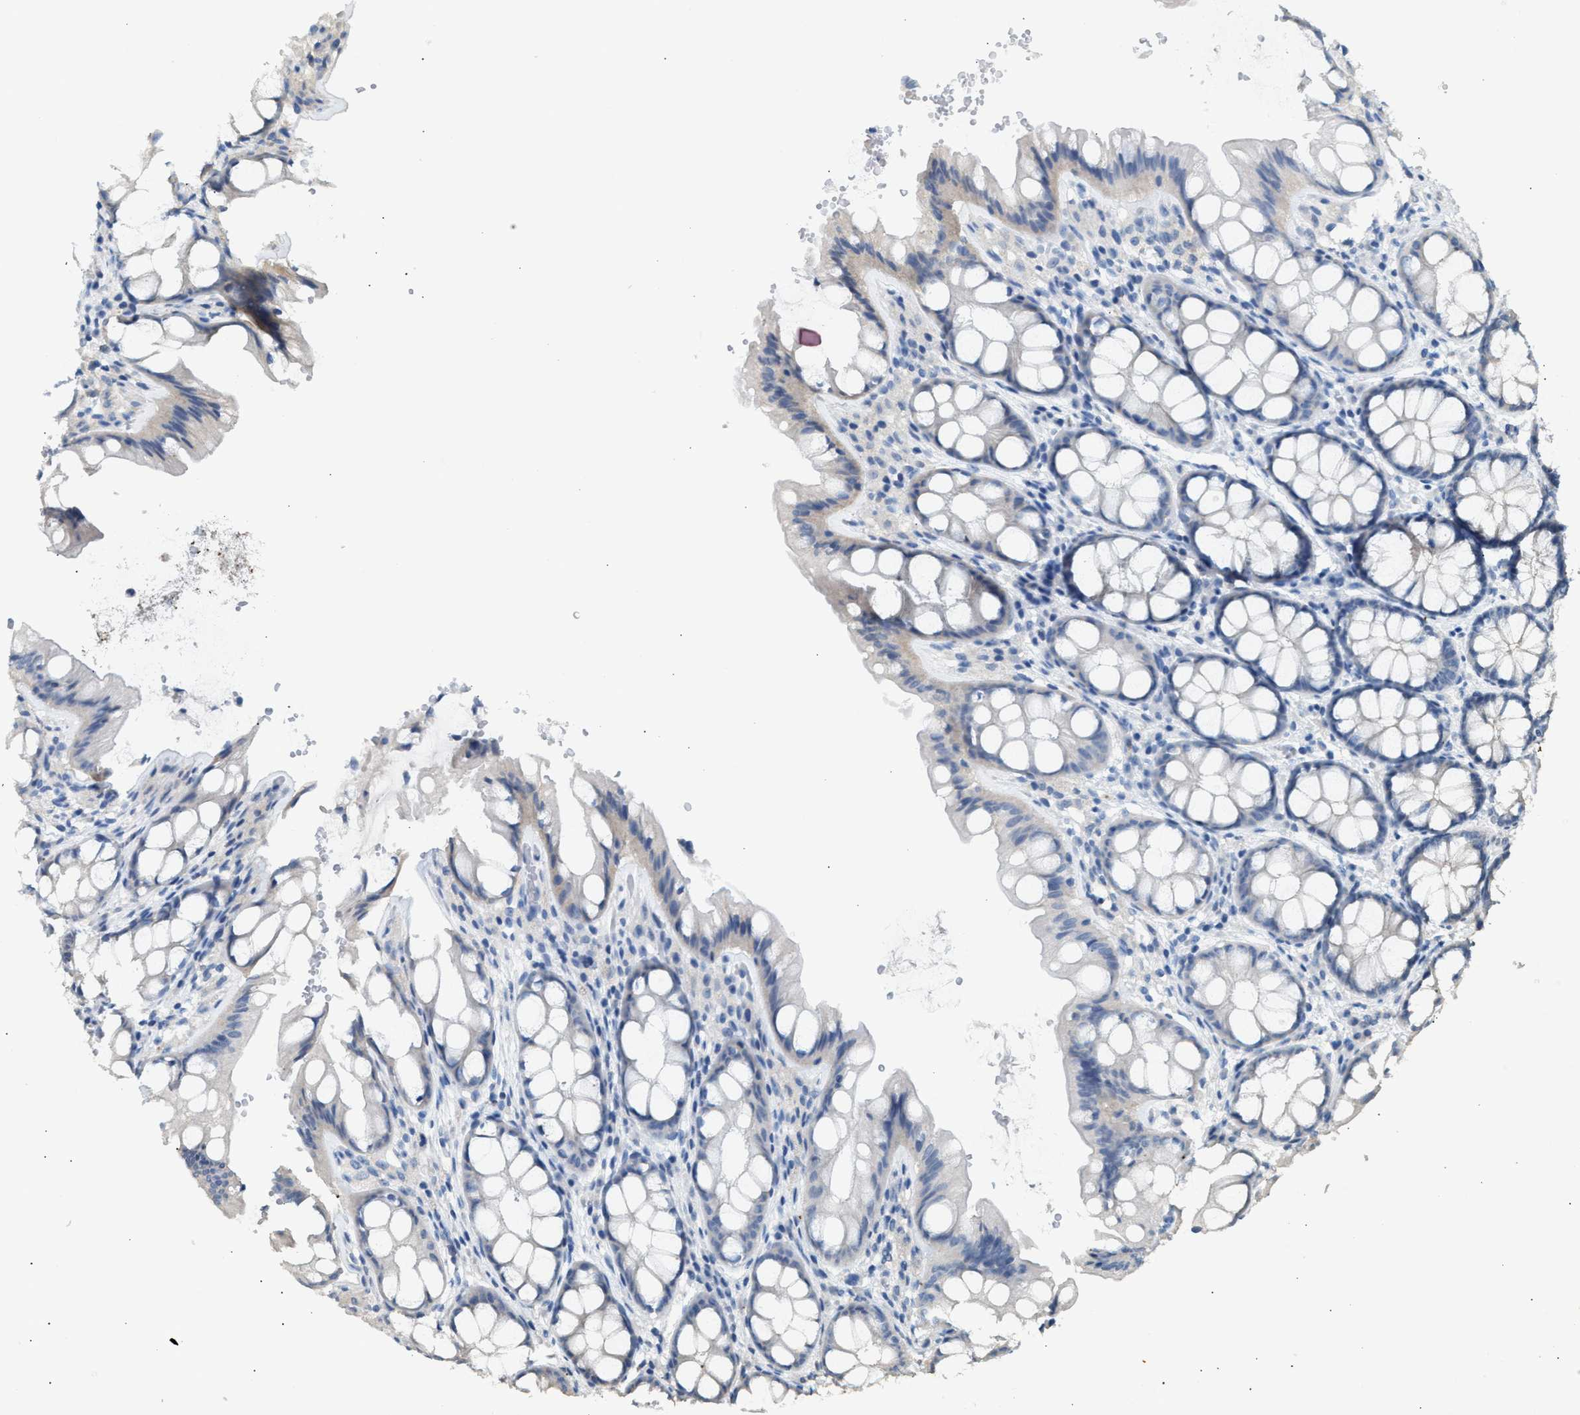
{"staining": {"intensity": "negative", "quantity": "none", "location": "none"}, "tissue": "colon", "cell_type": "Endothelial cells", "image_type": "normal", "snomed": [{"axis": "morphology", "description": "Normal tissue, NOS"}, {"axis": "topography", "description": "Colon"}], "caption": "The image demonstrates no significant positivity in endothelial cells of colon. The staining was performed using DAB (3,3'-diaminobenzidine) to visualize the protein expression in brown, while the nuclei were stained in blue with hematoxylin (Magnification: 20x).", "gene": "ERBB2", "patient": {"sex": "male", "age": 47}}